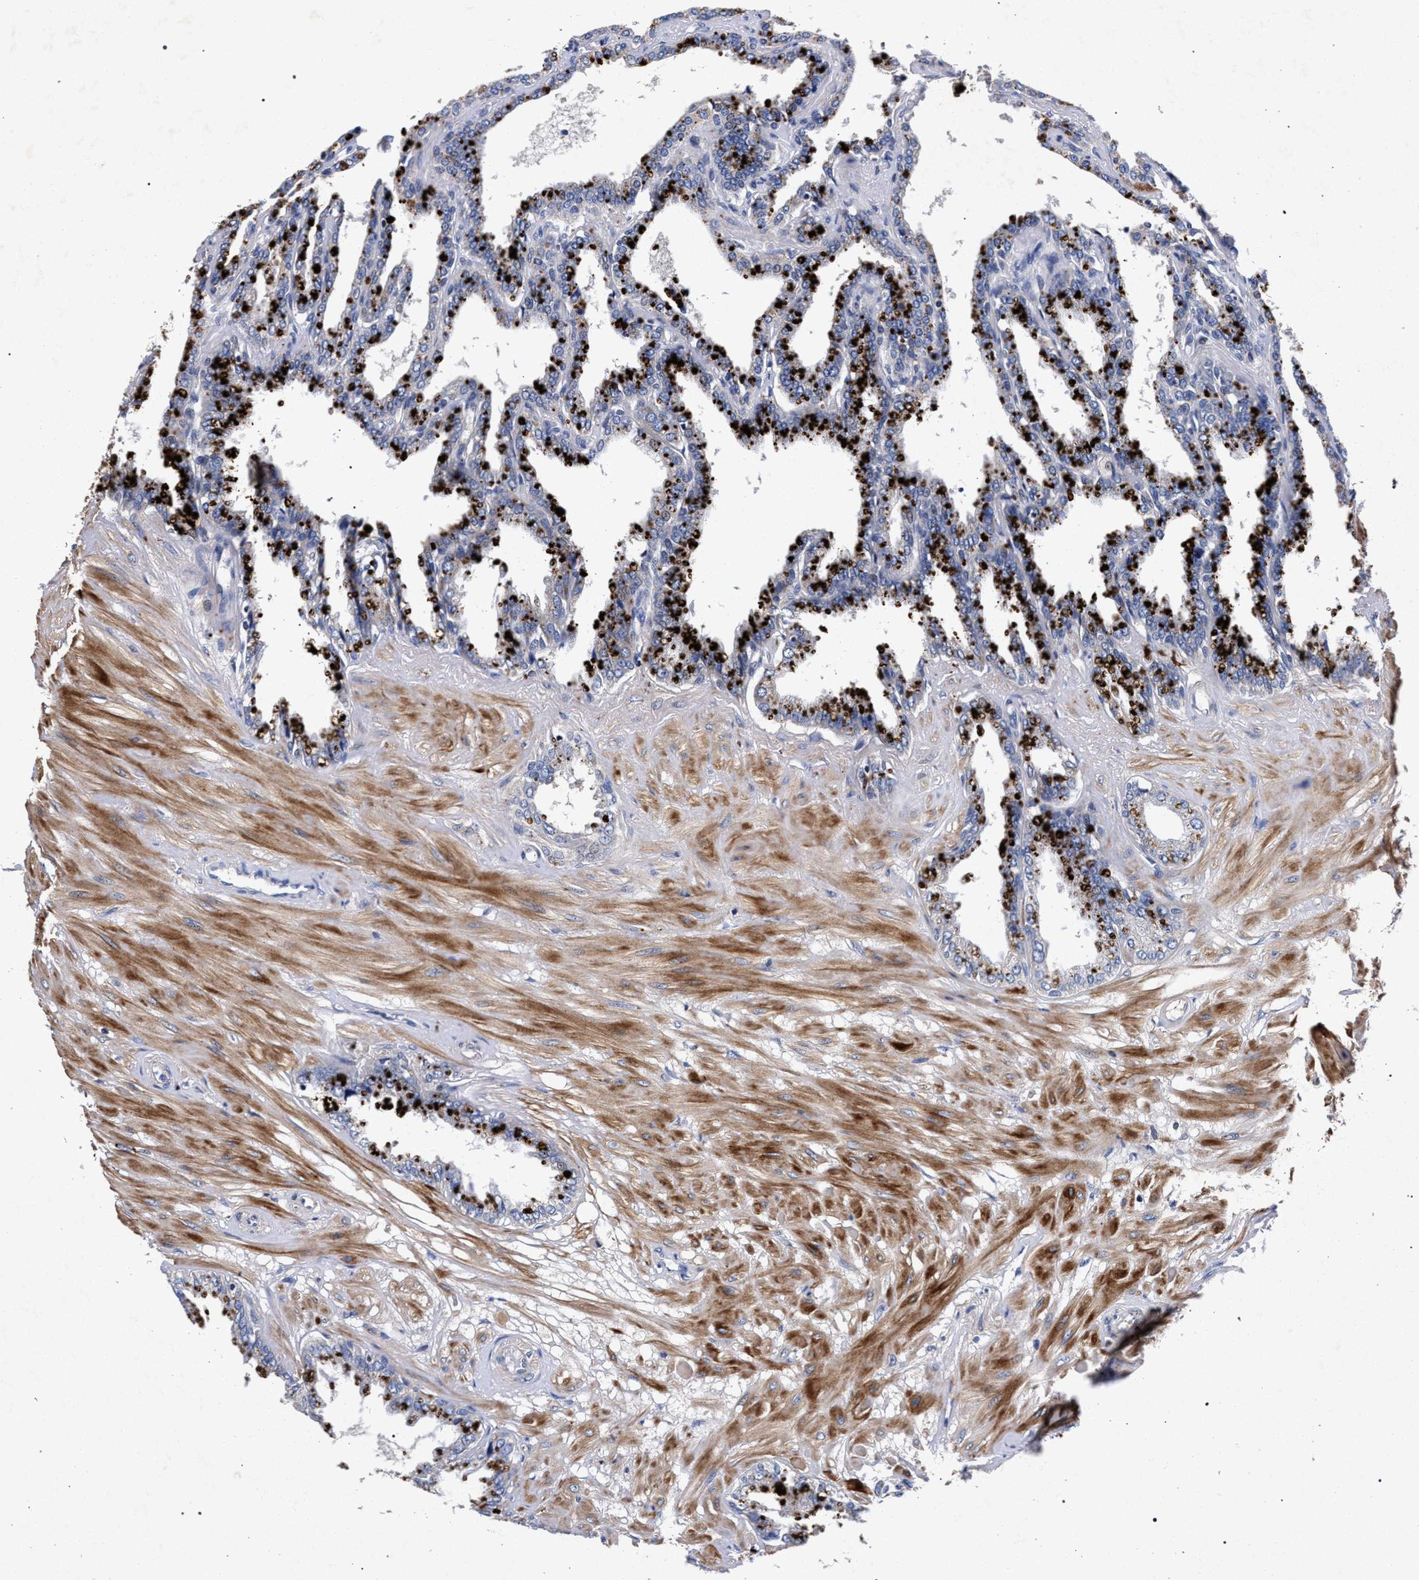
{"staining": {"intensity": "moderate", "quantity": ">75%", "location": "cytoplasmic/membranous"}, "tissue": "seminal vesicle", "cell_type": "Glandular cells", "image_type": "normal", "snomed": [{"axis": "morphology", "description": "Normal tissue, NOS"}, {"axis": "topography", "description": "Seminal veicle"}], "caption": "Seminal vesicle stained with DAB IHC demonstrates medium levels of moderate cytoplasmic/membranous positivity in about >75% of glandular cells. Nuclei are stained in blue.", "gene": "HSD17B14", "patient": {"sex": "male", "age": 46}}